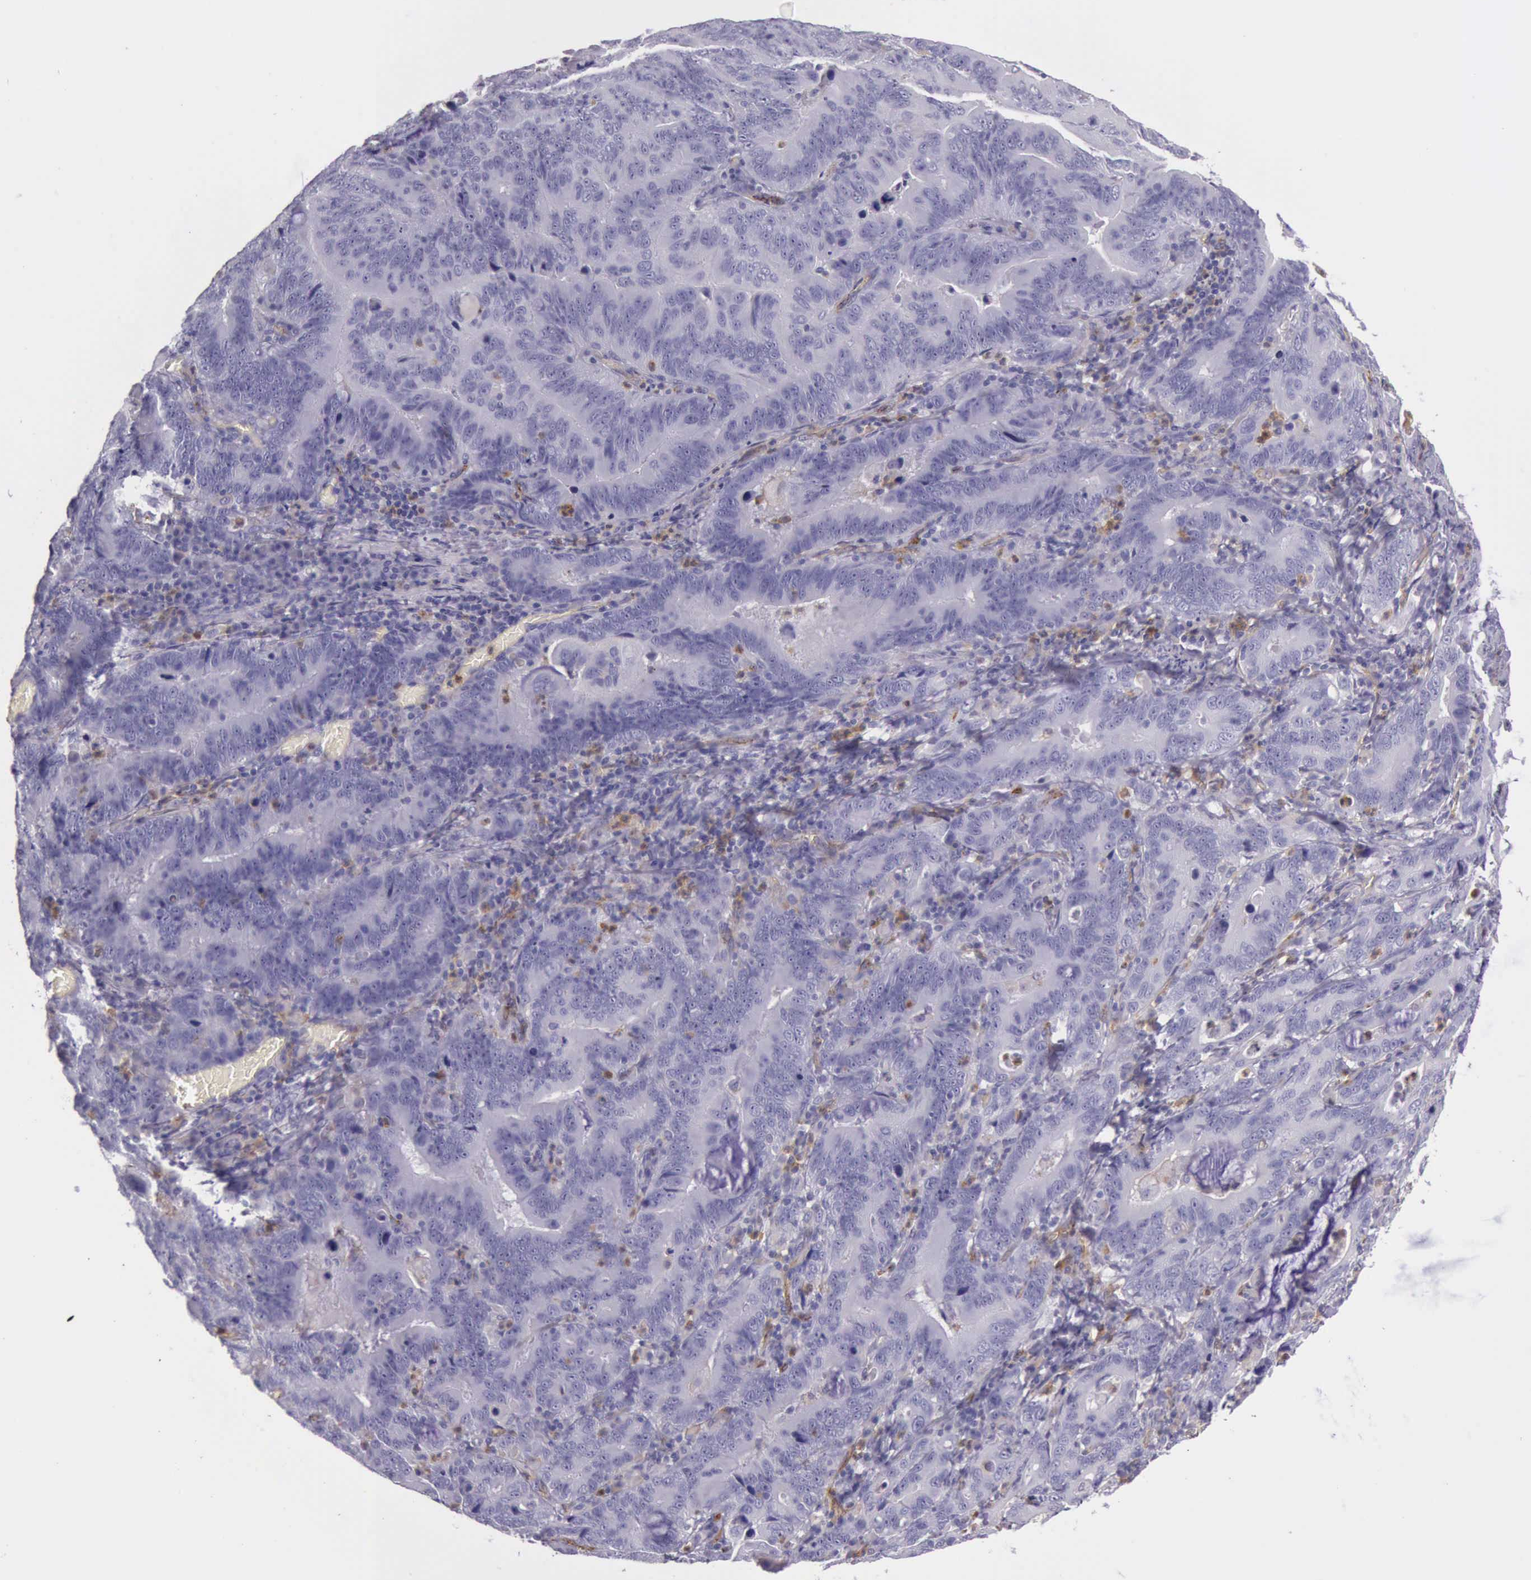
{"staining": {"intensity": "negative", "quantity": "none", "location": "none"}, "tissue": "stomach cancer", "cell_type": "Tumor cells", "image_type": "cancer", "snomed": [{"axis": "morphology", "description": "Adenocarcinoma, NOS"}, {"axis": "topography", "description": "Stomach, upper"}], "caption": "Immunohistochemical staining of stomach adenocarcinoma shows no significant staining in tumor cells.", "gene": "TCEANC", "patient": {"sex": "male", "age": 63}}